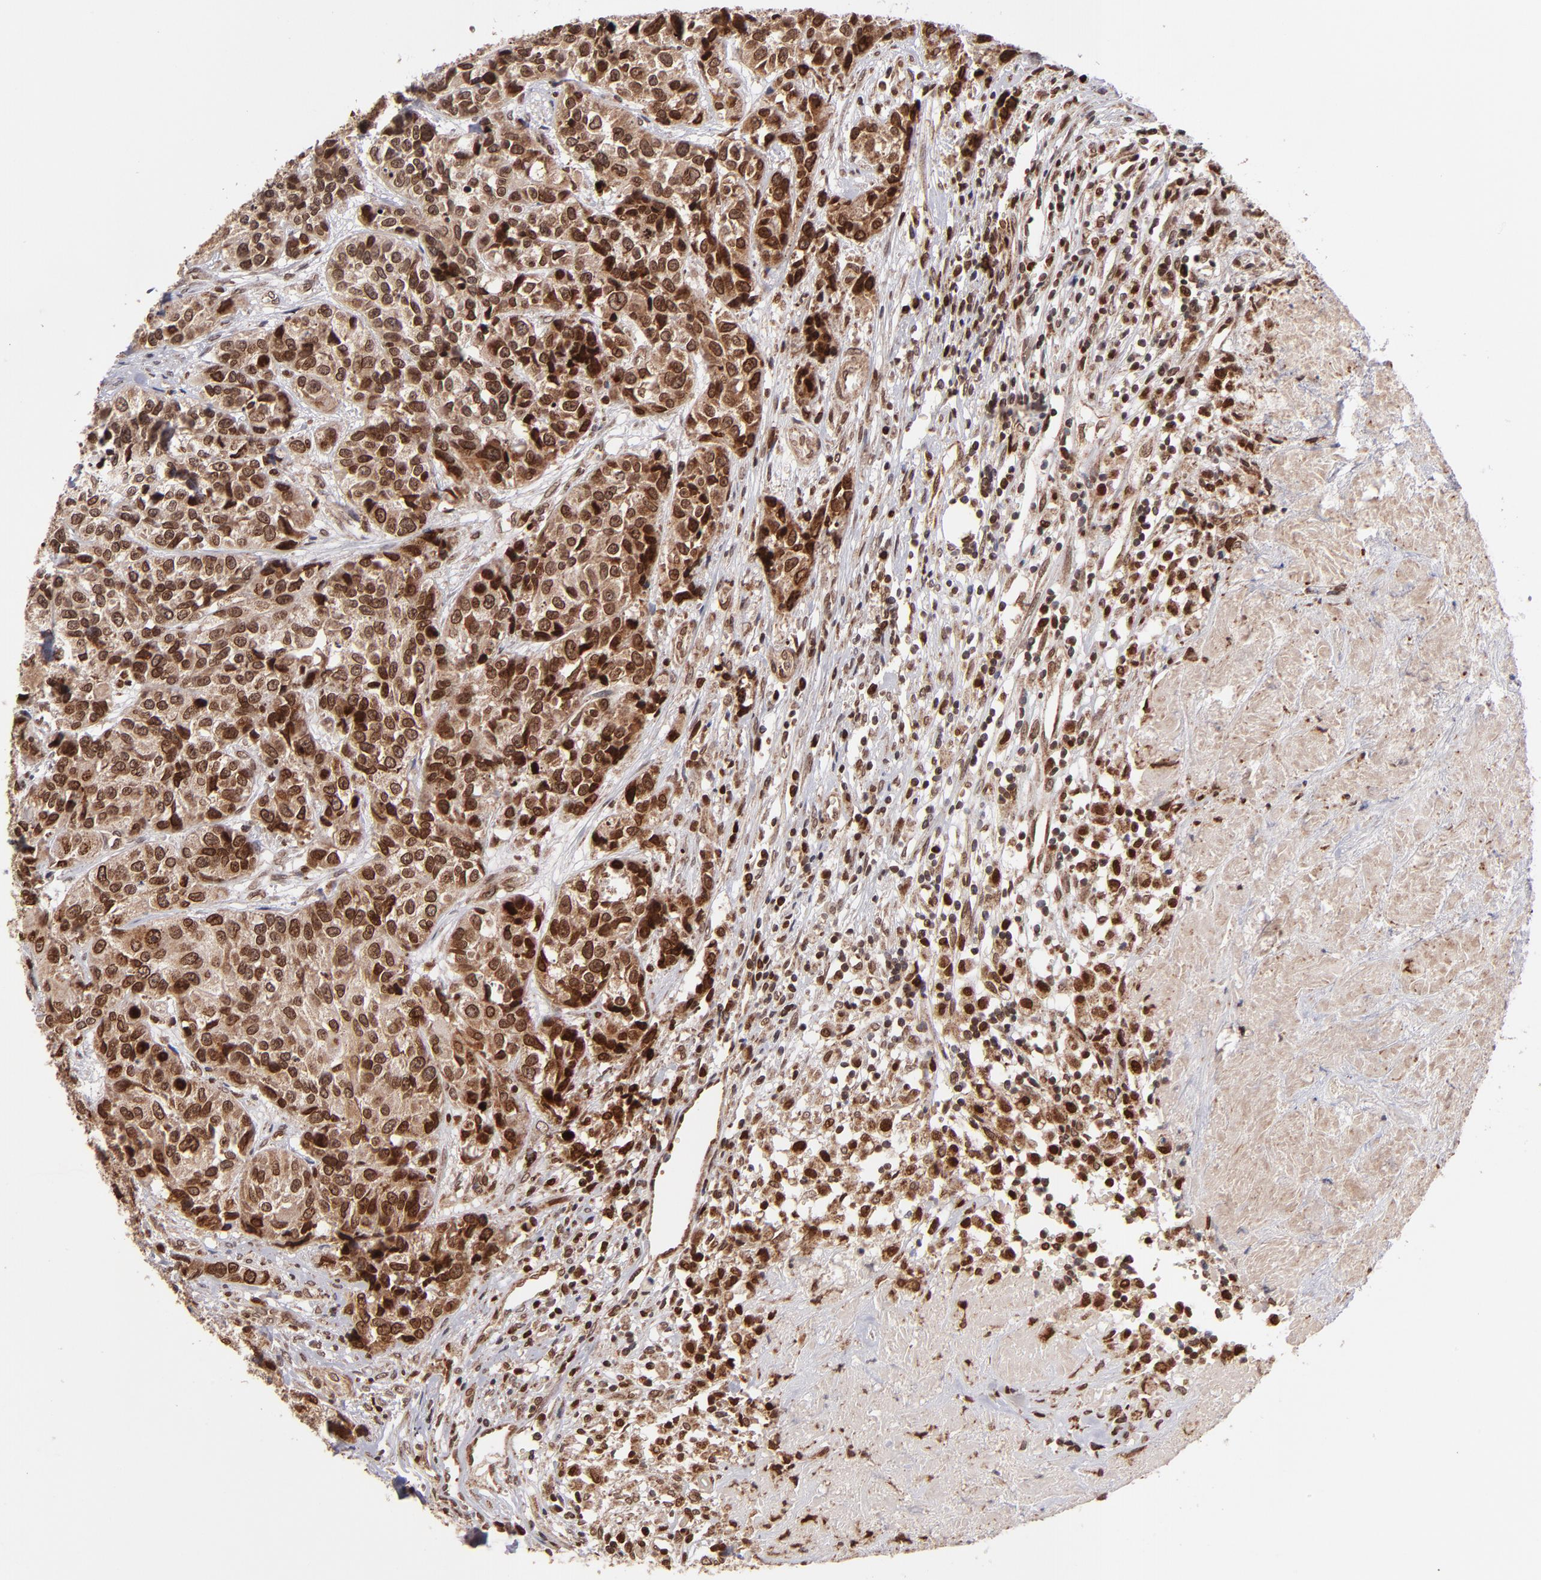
{"staining": {"intensity": "moderate", "quantity": ">75%", "location": "cytoplasmic/membranous,nuclear"}, "tissue": "urothelial cancer", "cell_type": "Tumor cells", "image_type": "cancer", "snomed": [{"axis": "morphology", "description": "Urothelial carcinoma, High grade"}, {"axis": "topography", "description": "Urinary bladder"}], "caption": "Immunohistochemical staining of urothelial carcinoma (high-grade) exhibits moderate cytoplasmic/membranous and nuclear protein positivity in approximately >75% of tumor cells.", "gene": "TOP1MT", "patient": {"sex": "female", "age": 81}}